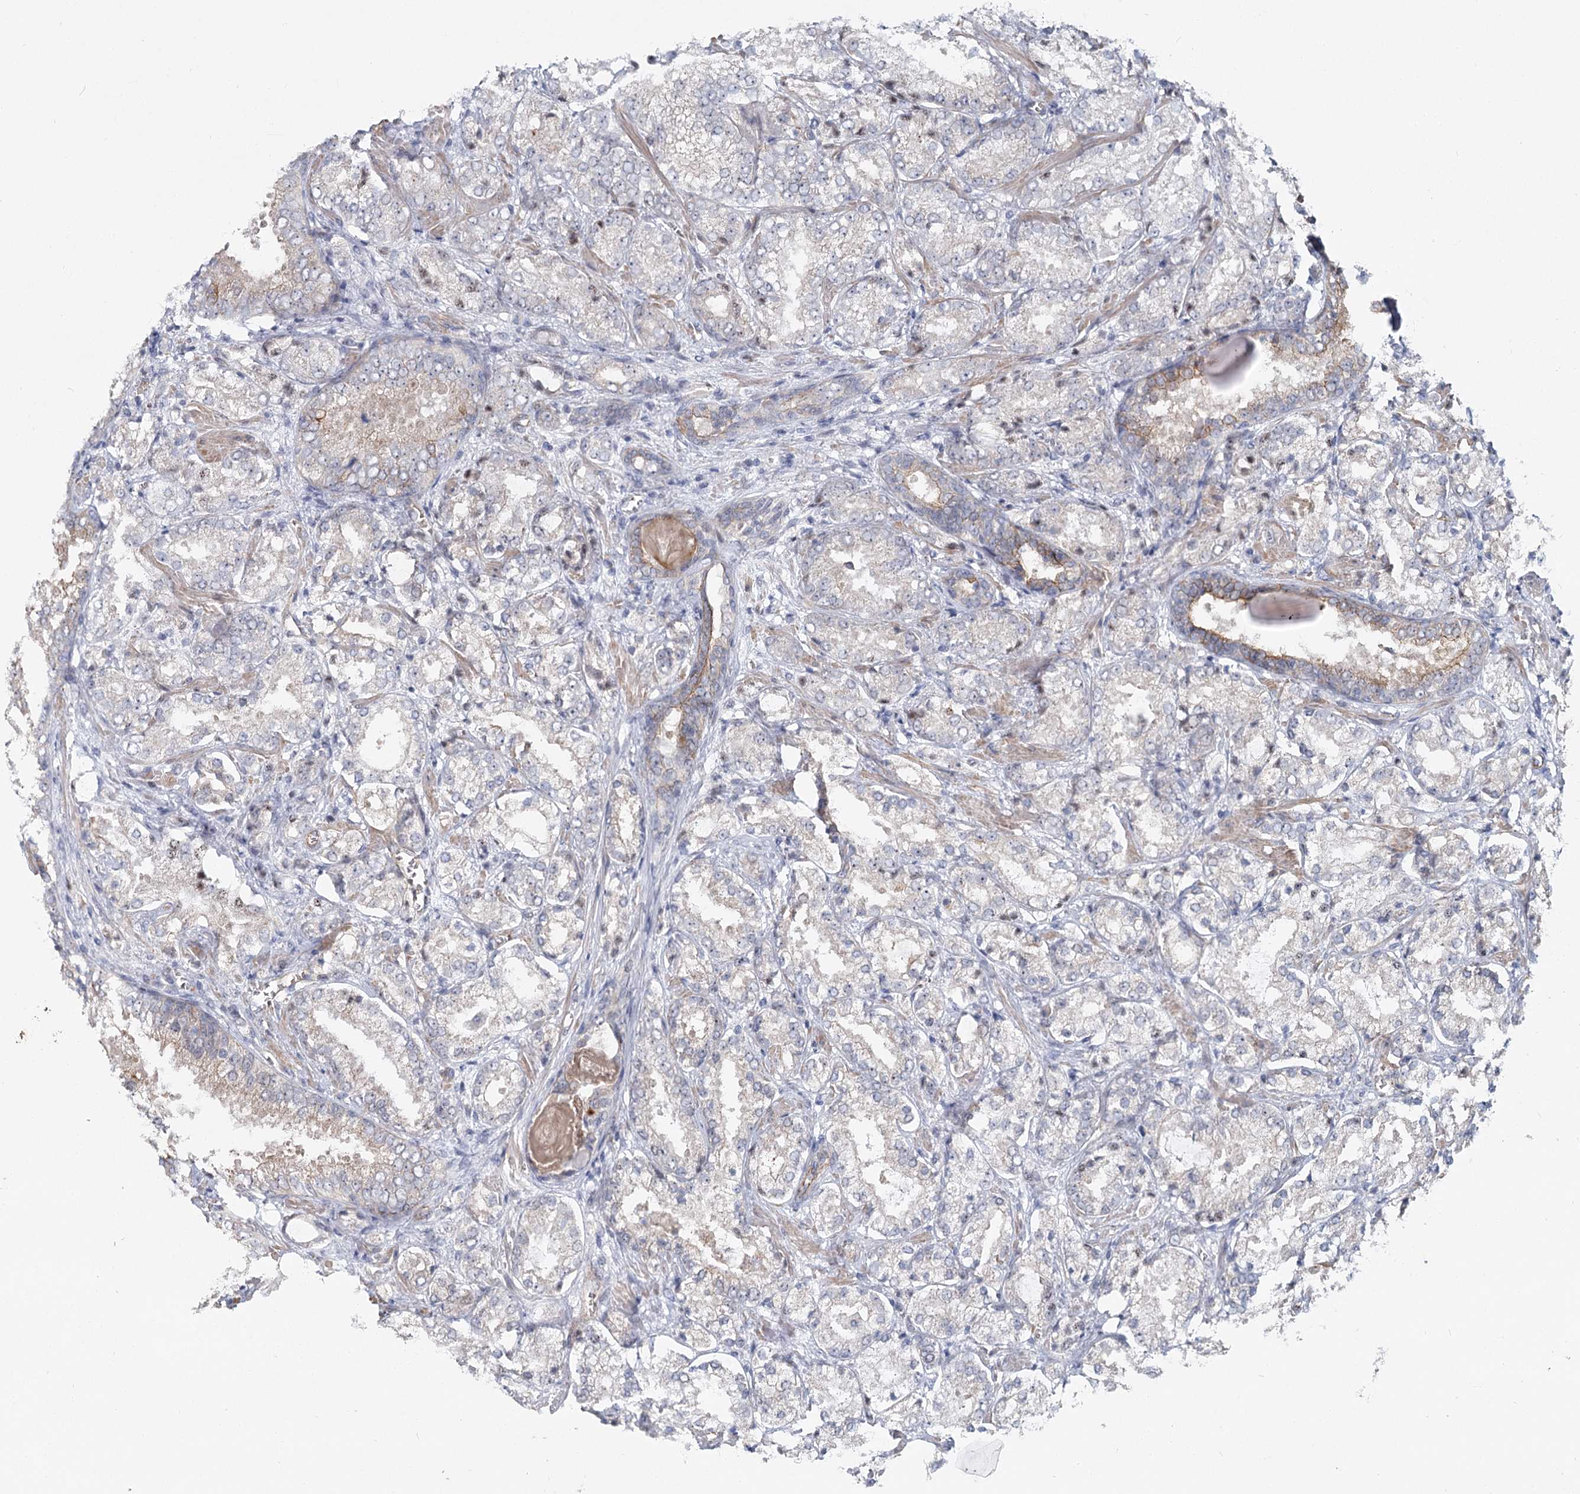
{"staining": {"intensity": "weak", "quantity": "<25%", "location": "cytoplasmic/membranous"}, "tissue": "prostate cancer", "cell_type": "Tumor cells", "image_type": "cancer", "snomed": [{"axis": "morphology", "description": "Adenocarcinoma, Low grade"}, {"axis": "topography", "description": "Prostate"}], "caption": "This is an immunohistochemistry (IHC) image of human prostate cancer (adenocarcinoma (low-grade)). There is no positivity in tumor cells.", "gene": "ABHD8", "patient": {"sex": "male", "age": 74}}